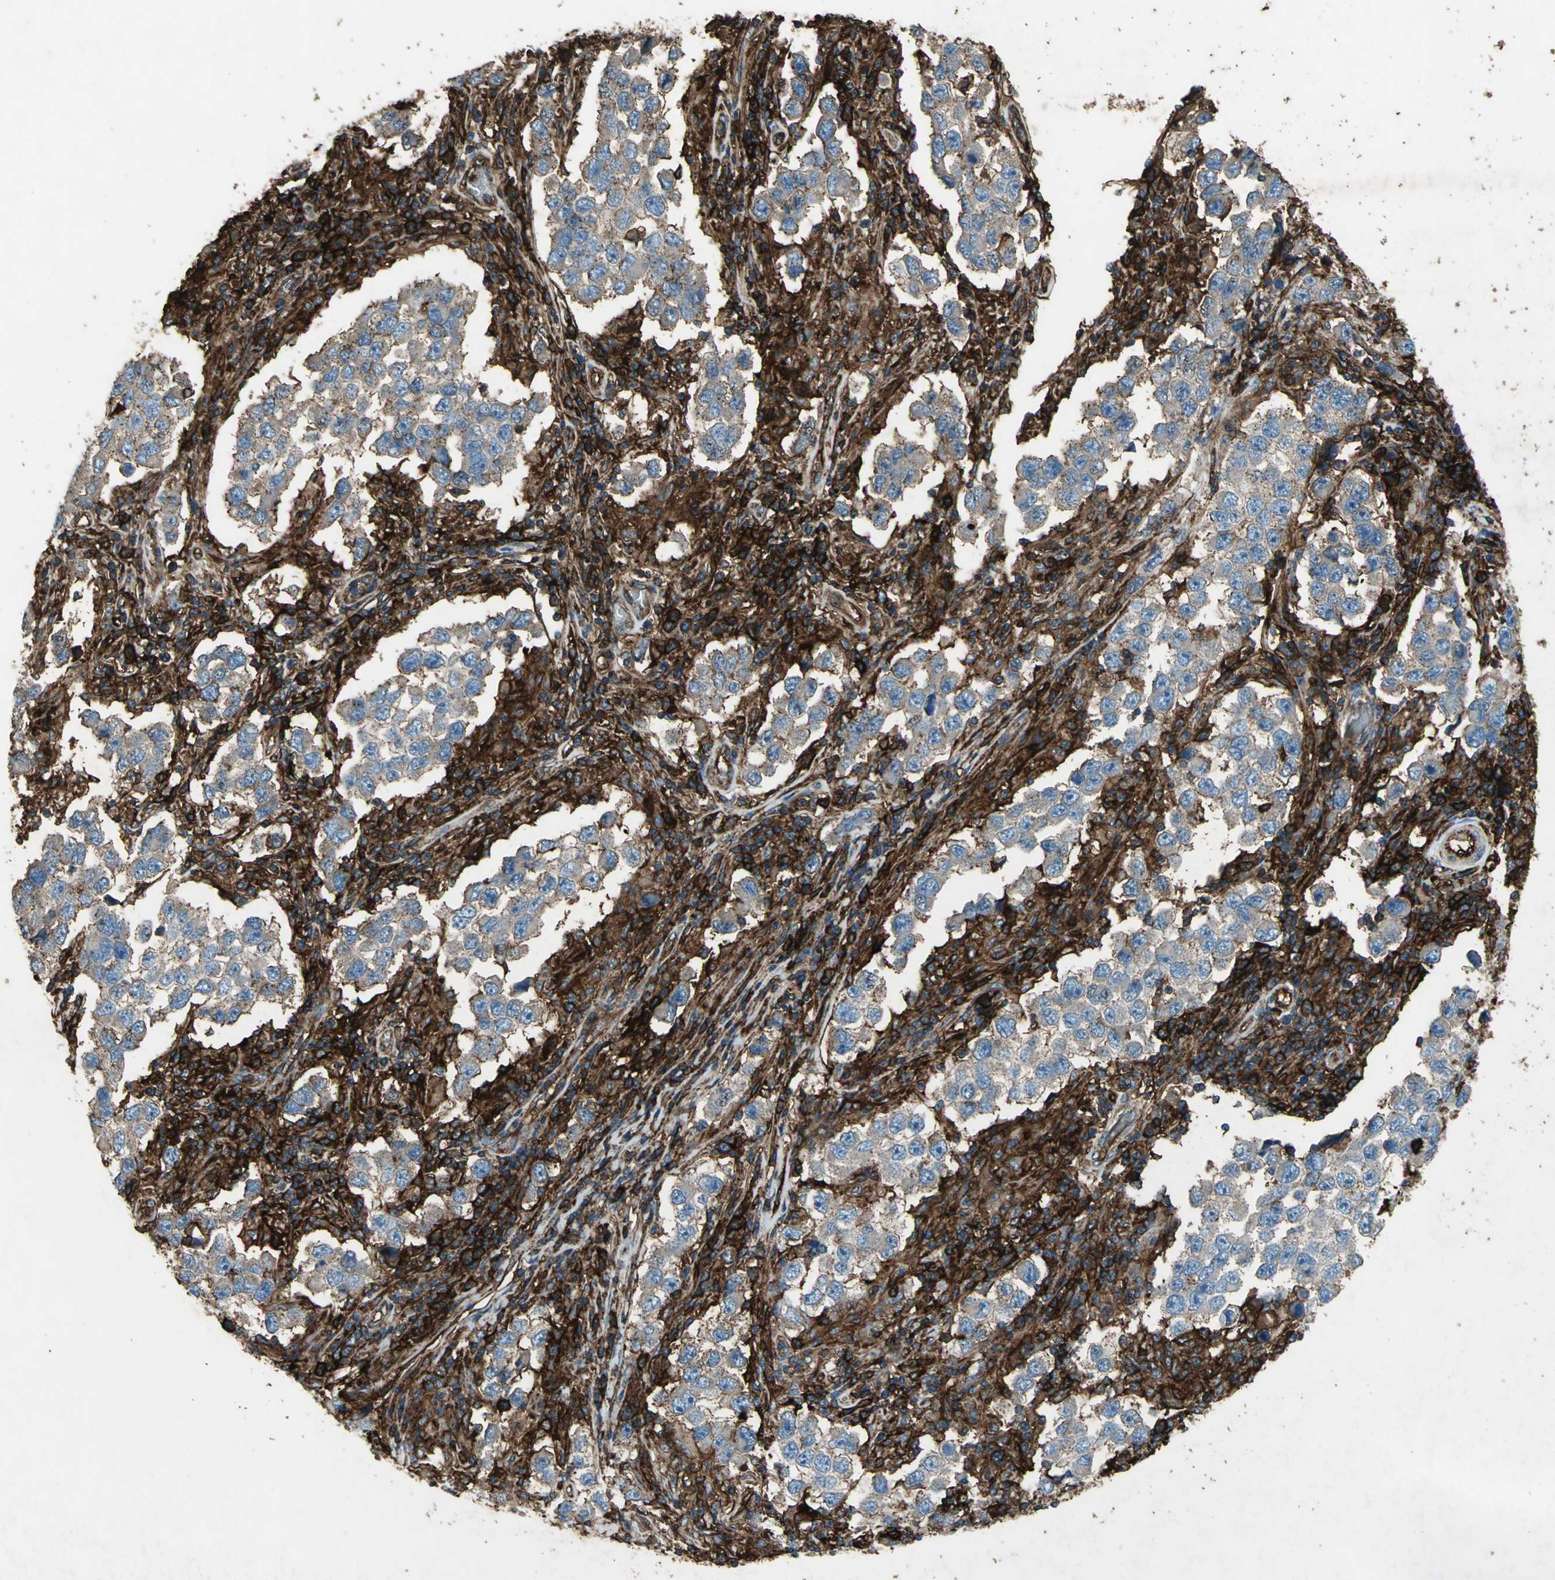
{"staining": {"intensity": "weak", "quantity": "25%-75%", "location": "cytoplasmic/membranous"}, "tissue": "testis cancer", "cell_type": "Tumor cells", "image_type": "cancer", "snomed": [{"axis": "morphology", "description": "Carcinoma, Embryonal, NOS"}, {"axis": "topography", "description": "Testis"}], "caption": "Protein analysis of testis embryonal carcinoma tissue displays weak cytoplasmic/membranous expression in about 25%-75% of tumor cells.", "gene": "CCR6", "patient": {"sex": "male", "age": 21}}